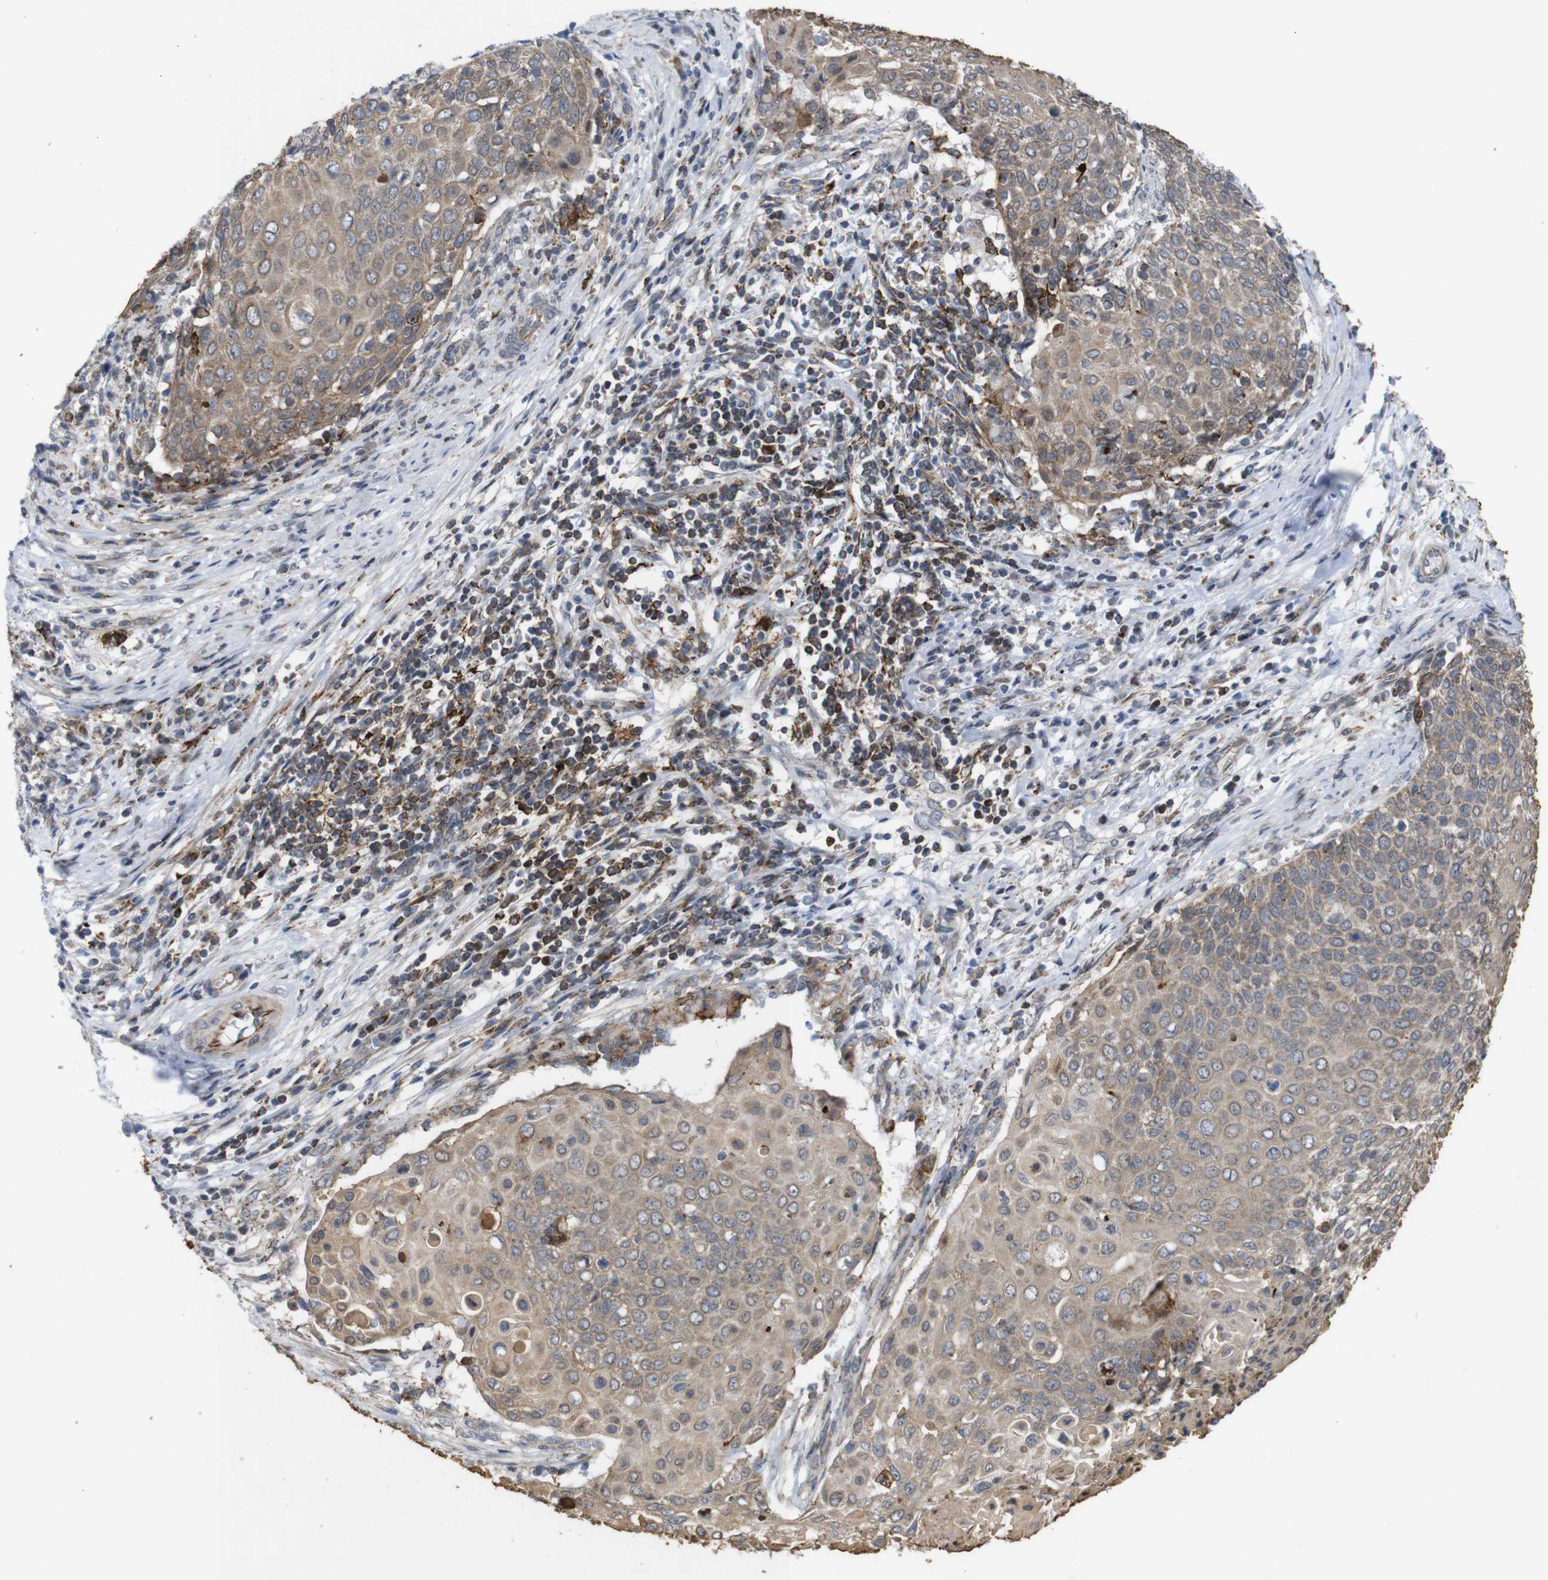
{"staining": {"intensity": "moderate", "quantity": ">75%", "location": "cytoplasmic/membranous"}, "tissue": "cervical cancer", "cell_type": "Tumor cells", "image_type": "cancer", "snomed": [{"axis": "morphology", "description": "Squamous cell carcinoma, NOS"}, {"axis": "topography", "description": "Cervix"}], "caption": "A medium amount of moderate cytoplasmic/membranous positivity is present in approximately >75% of tumor cells in cervical squamous cell carcinoma tissue.", "gene": "ATP7B", "patient": {"sex": "female", "age": 39}}